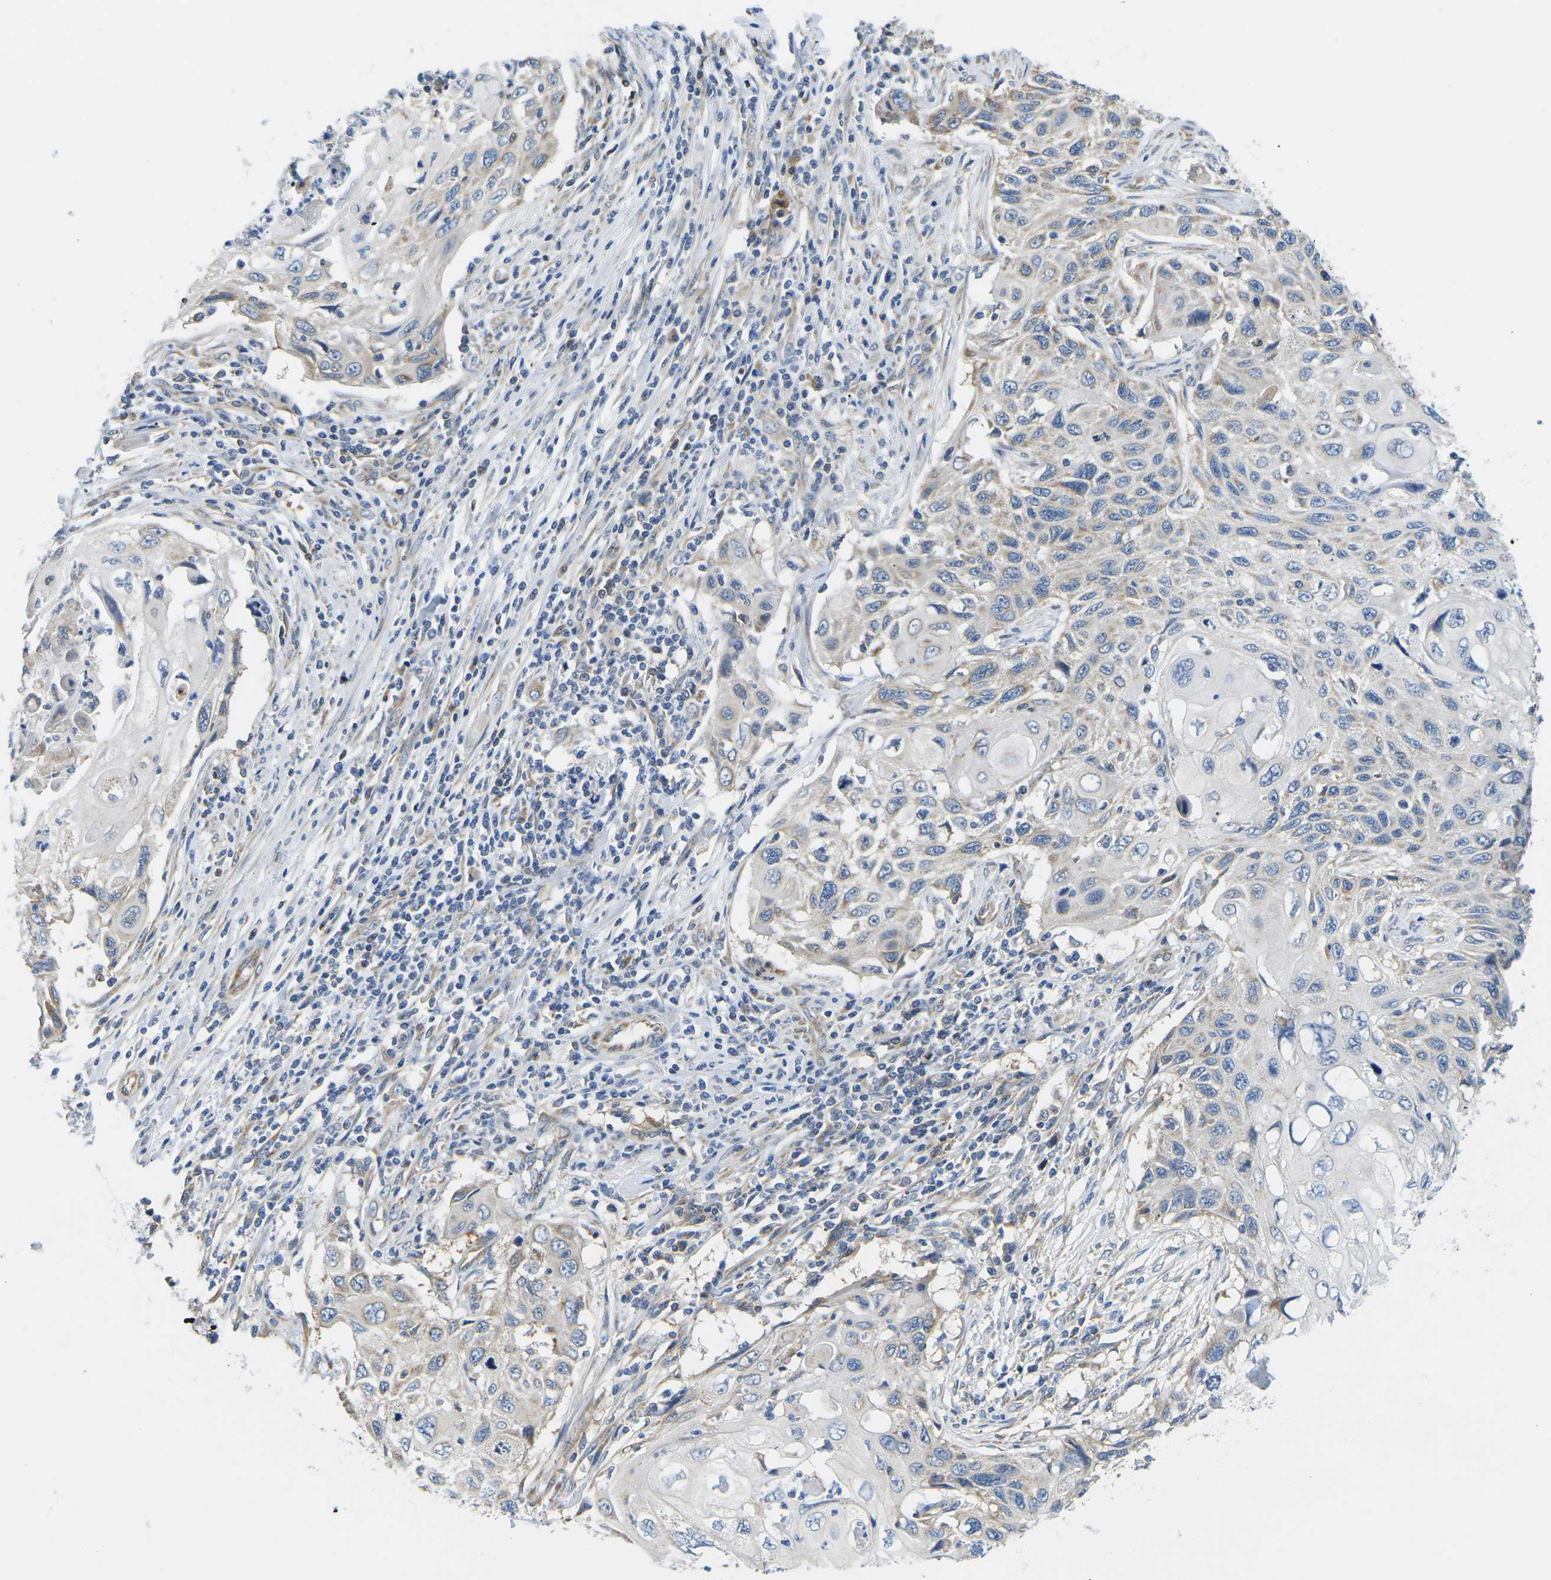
{"staining": {"intensity": "weak", "quantity": "25%-75%", "location": "cytoplasmic/membranous"}, "tissue": "cervical cancer", "cell_type": "Tumor cells", "image_type": "cancer", "snomed": [{"axis": "morphology", "description": "Squamous cell carcinoma, NOS"}, {"axis": "topography", "description": "Cervix"}], "caption": "Squamous cell carcinoma (cervical) stained with a brown dye demonstrates weak cytoplasmic/membranous positive expression in about 25%-75% of tumor cells.", "gene": "TMEFF2", "patient": {"sex": "female", "age": 70}}